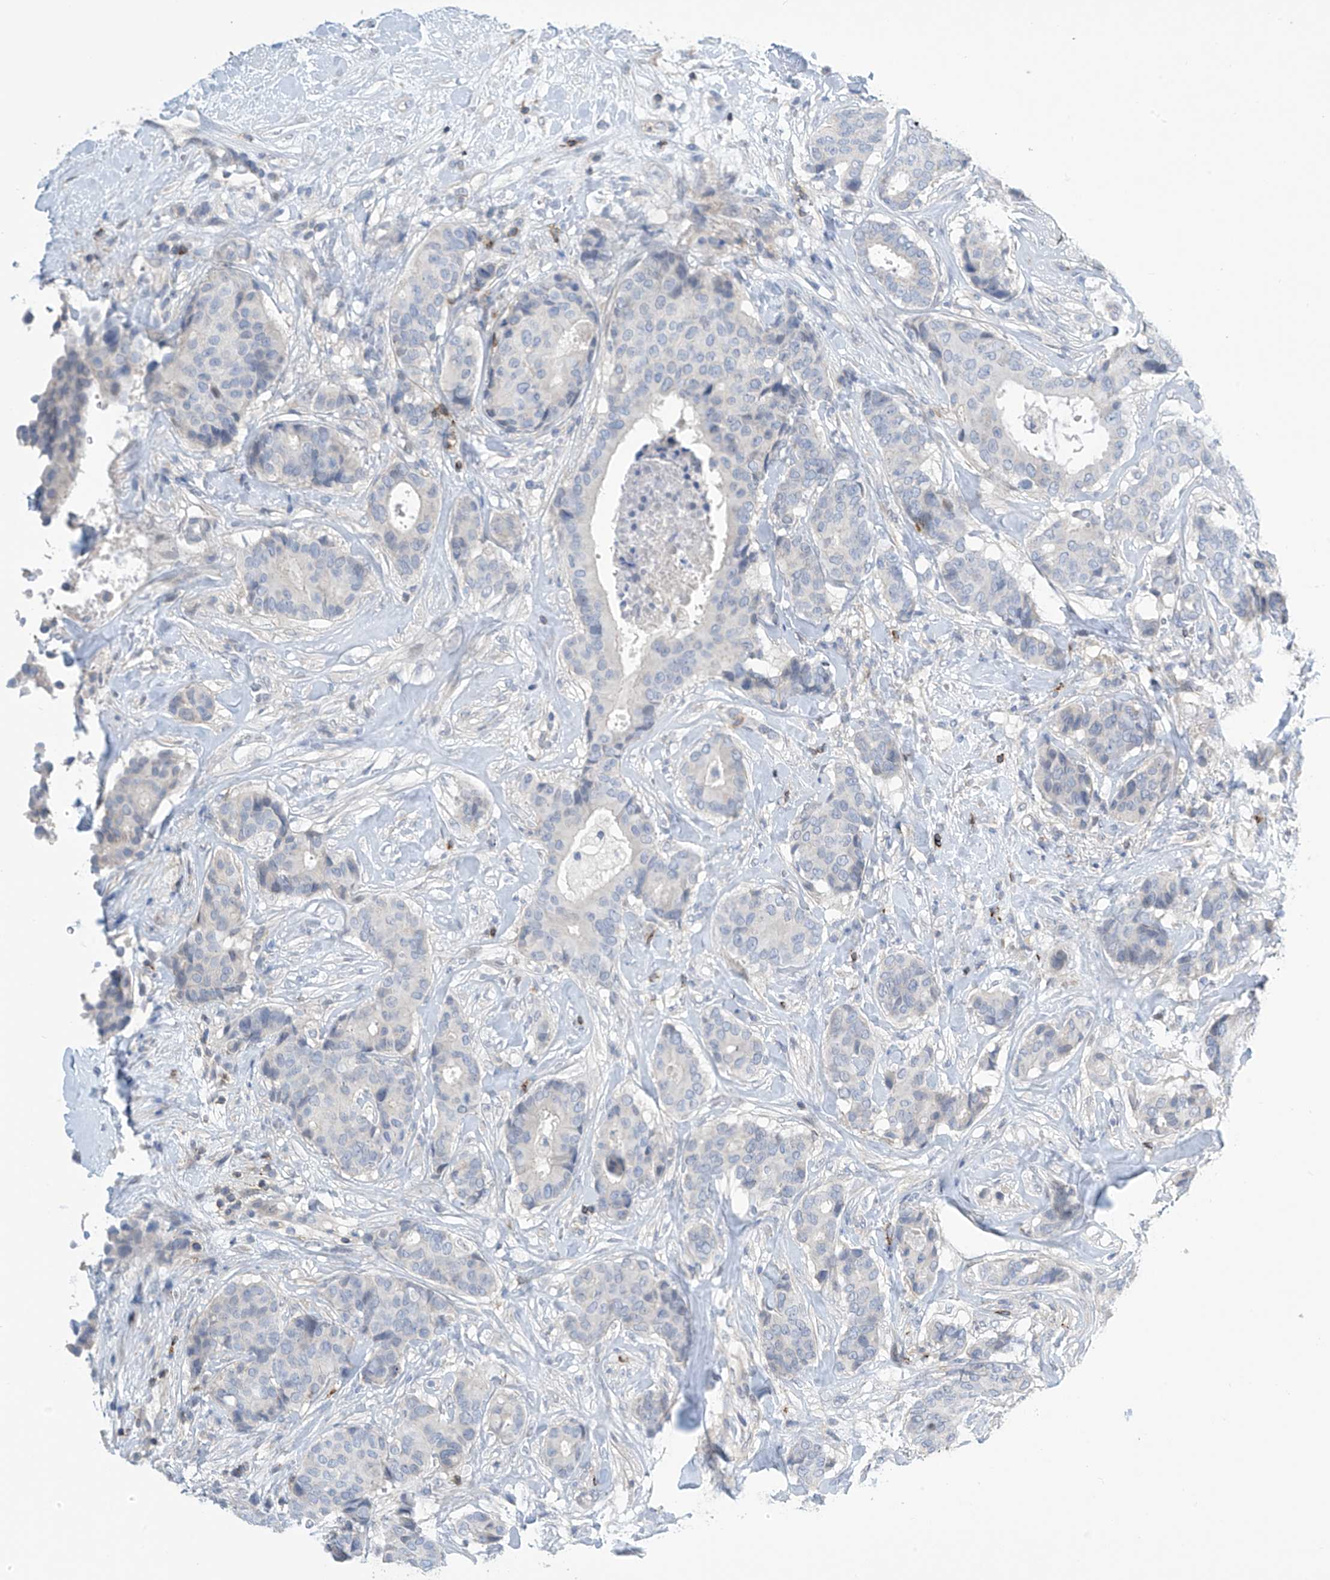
{"staining": {"intensity": "negative", "quantity": "none", "location": "none"}, "tissue": "breast cancer", "cell_type": "Tumor cells", "image_type": "cancer", "snomed": [{"axis": "morphology", "description": "Duct carcinoma"}, {"axis": "topography", "description": "Breast"}], "caption": "A high-resolution photomicrograph shows immunohistochemistry (IHC) staining of breast cancer (intraductal carcinoma), which exhibits no significant positivity in tumor cells.", "gene": "IBA57", "patient": {"sex": "female", "age": 75}}